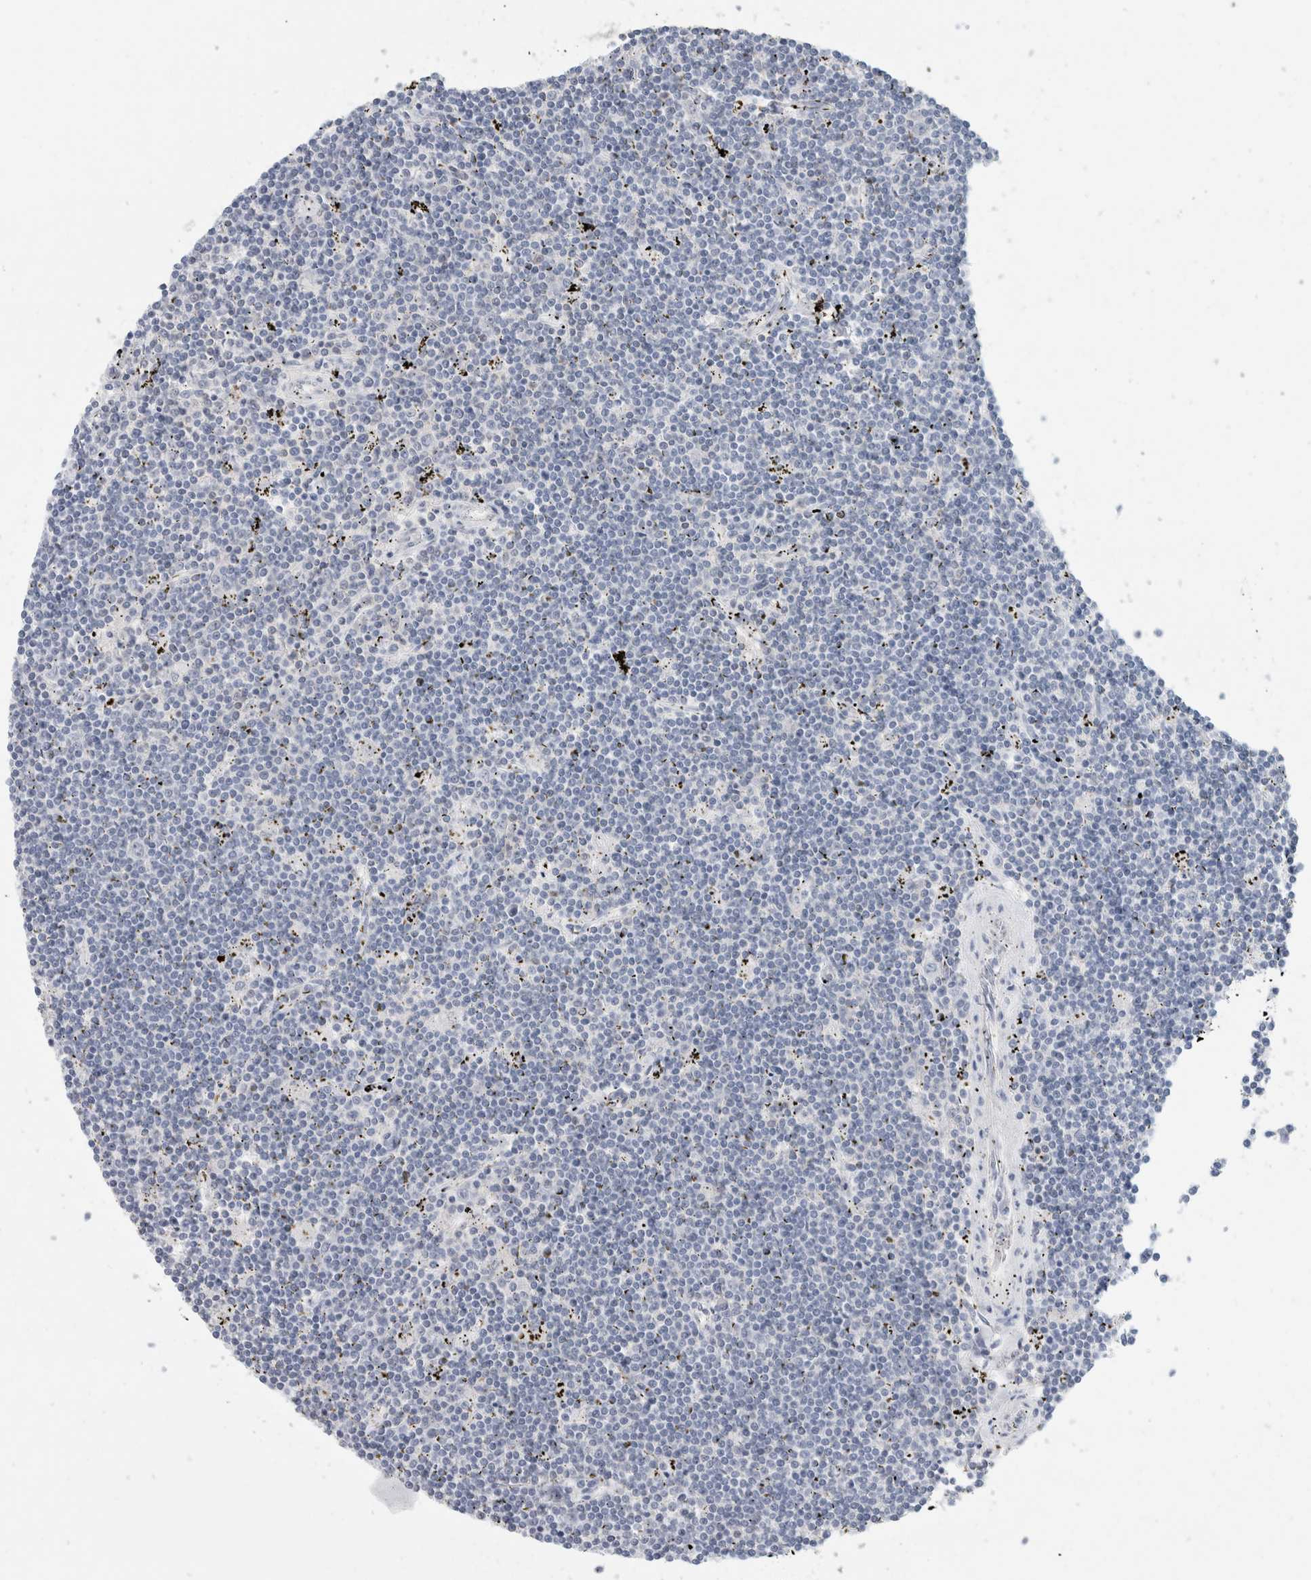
{"staining": {"intensity": "negative", "quantity": "none", "location": "none"}, "tissue": "lymphoma", "cell_type": "Tumor cells", "image_type": "cancer", "snomed": [{"axis": "morphology", "description": "Malignant lymphoma, non-Hodgkin's type, Low grade"}, {"axis": "topography", "description": "Spleen"}], "caption": "IHC of human malignant lymphoma, non-Hodgkin's type (low-grade) exhibits no expression in tumor cells. (DAB immunohistochemistry (IHC), high magnification).", "gene": "CASP6", "patient": {"sex": "male", "age": 76}}